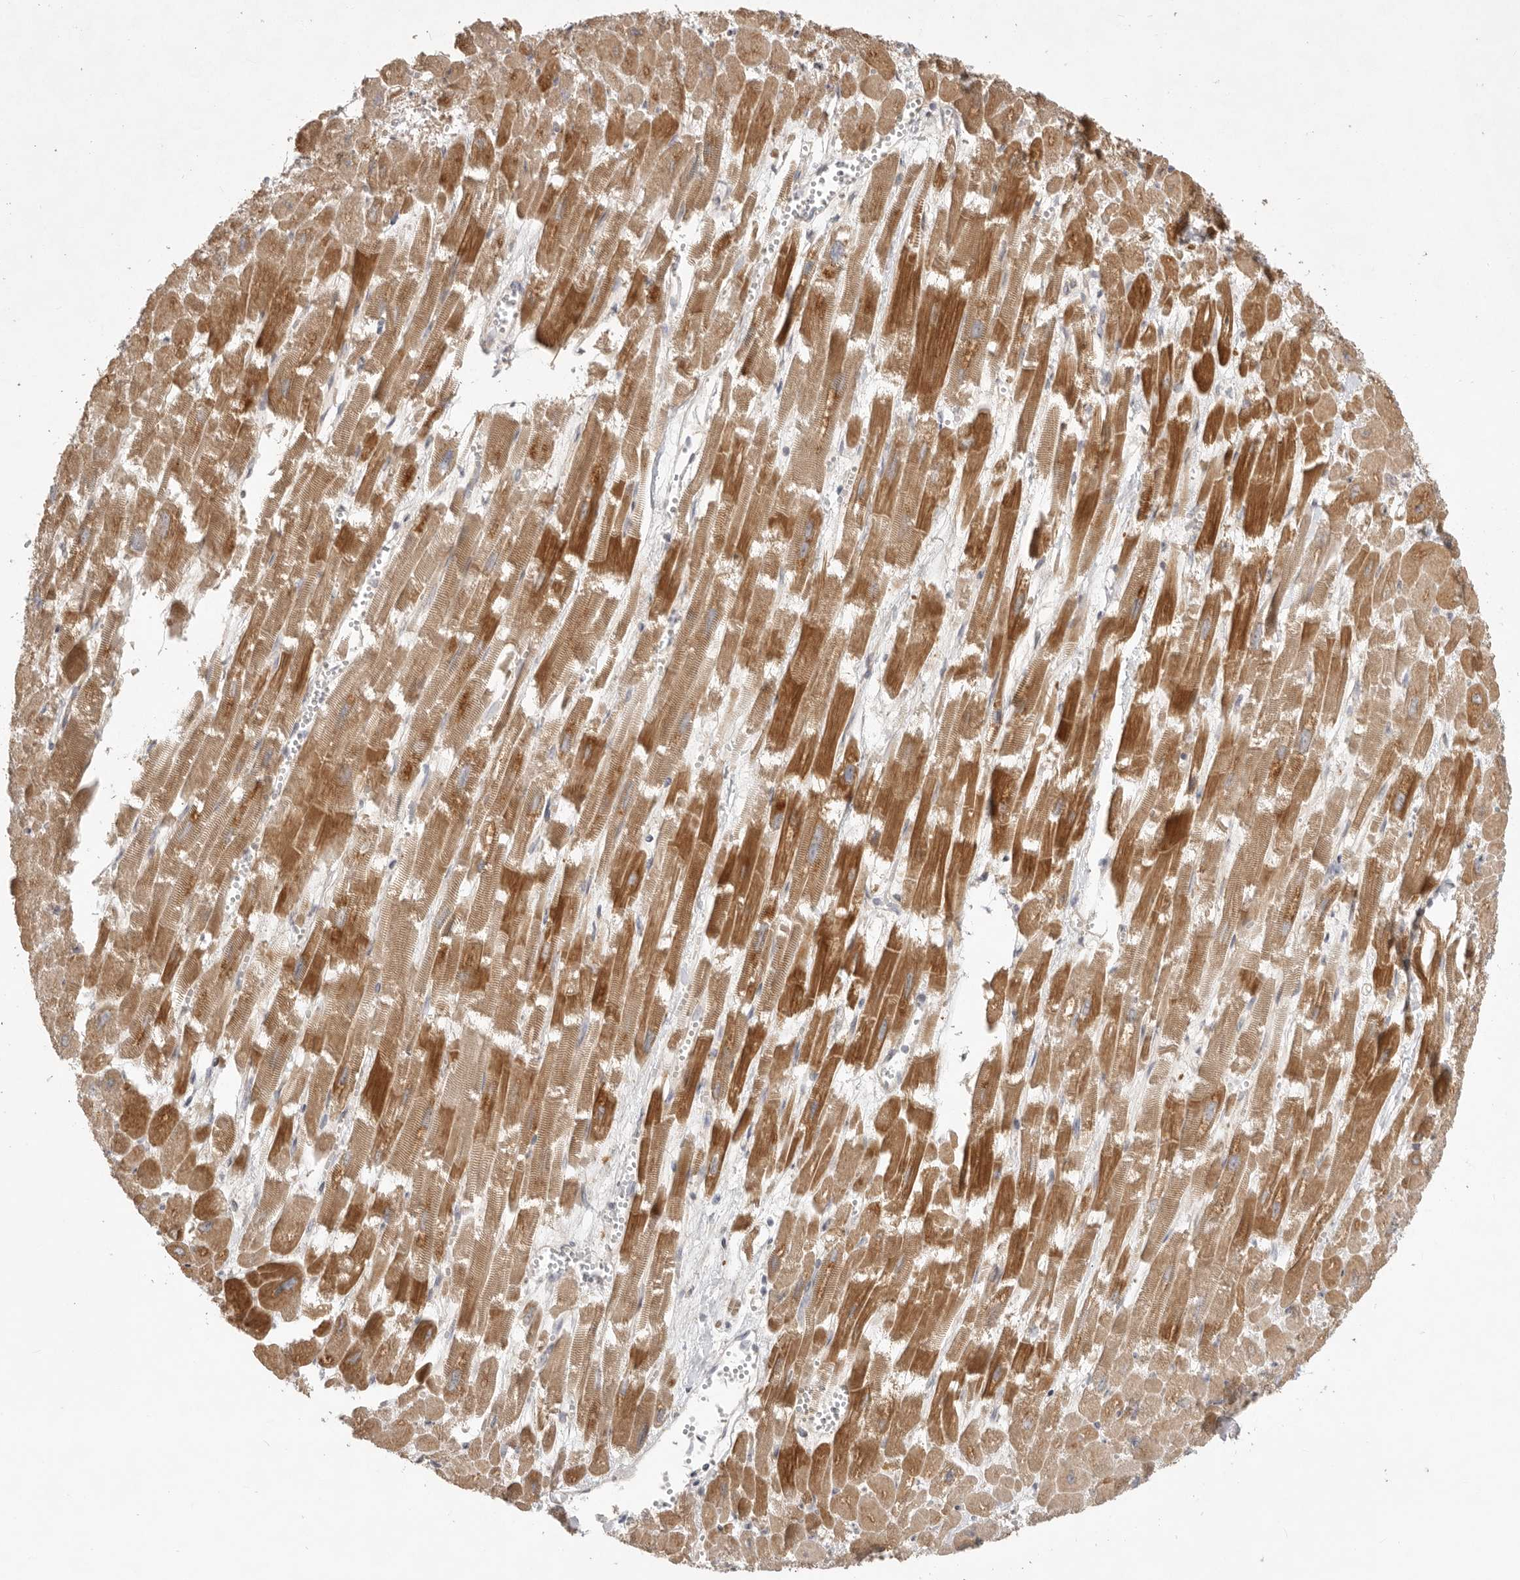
{"staining": {"intensity": "moderate", "quantity": ">75%", "location": "cytoplasmic/membranous"}, "tissue": "heart muscle", "cell_type": "Cardiomyocytes", "image_type": "normal", "snomed": [{"axis": "morphology", "description": "Normal tissue, NOS"}, {"axis": "topography", "description": "Heart"}], "caption": "IHC histopathology image of normal heart muscle stained for a protein (brown), which demonstrates medium levels of moderate cytoplasmic/membranous staining in about >75% of cardiomyocytes.", "gene": "DPH7", "patient": {"sex": "male", "age": 54}}